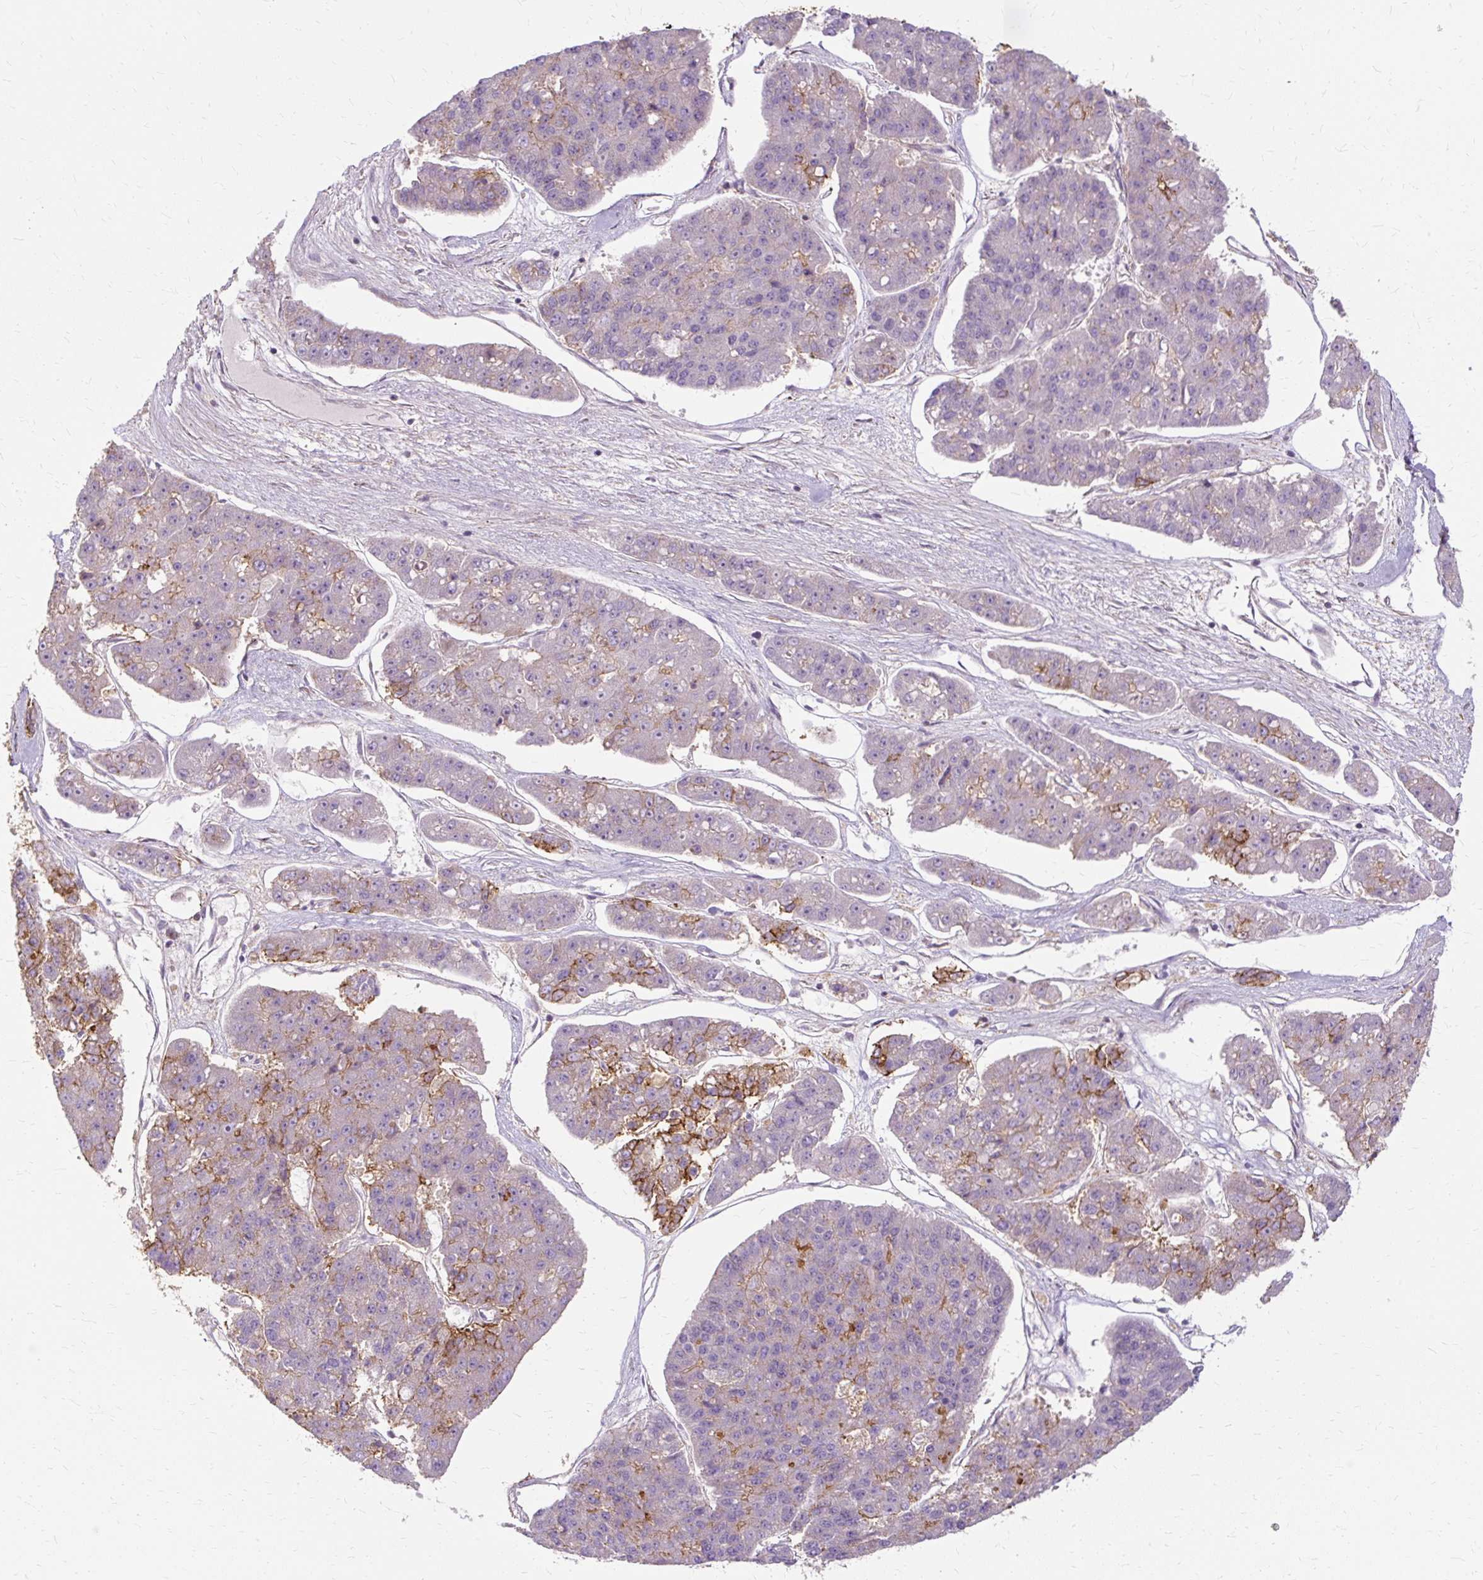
{"staining": {"intensity": "moderate", "quantity": "25%-75%", "location": "cytoplasmic/membranous"}, "tissue": "pancreatic cancer", "cell_type": "Tumor cells", "image_type": "cancer", "snomed": [{"axis": "morphology", "description": "Adenocarcinoma, NOS"}, {"axis": "topography", "description": "Pancreas"}], "caption": "Pancreatic cancer (adenocarcinoma) stained with immunohistochemistry shows moderate cytoplasmic/membranous expression in about 25%-75% of tumor cells.", "gene": "TSPAN8", "patient": {"sex": "male", "age": 50}}